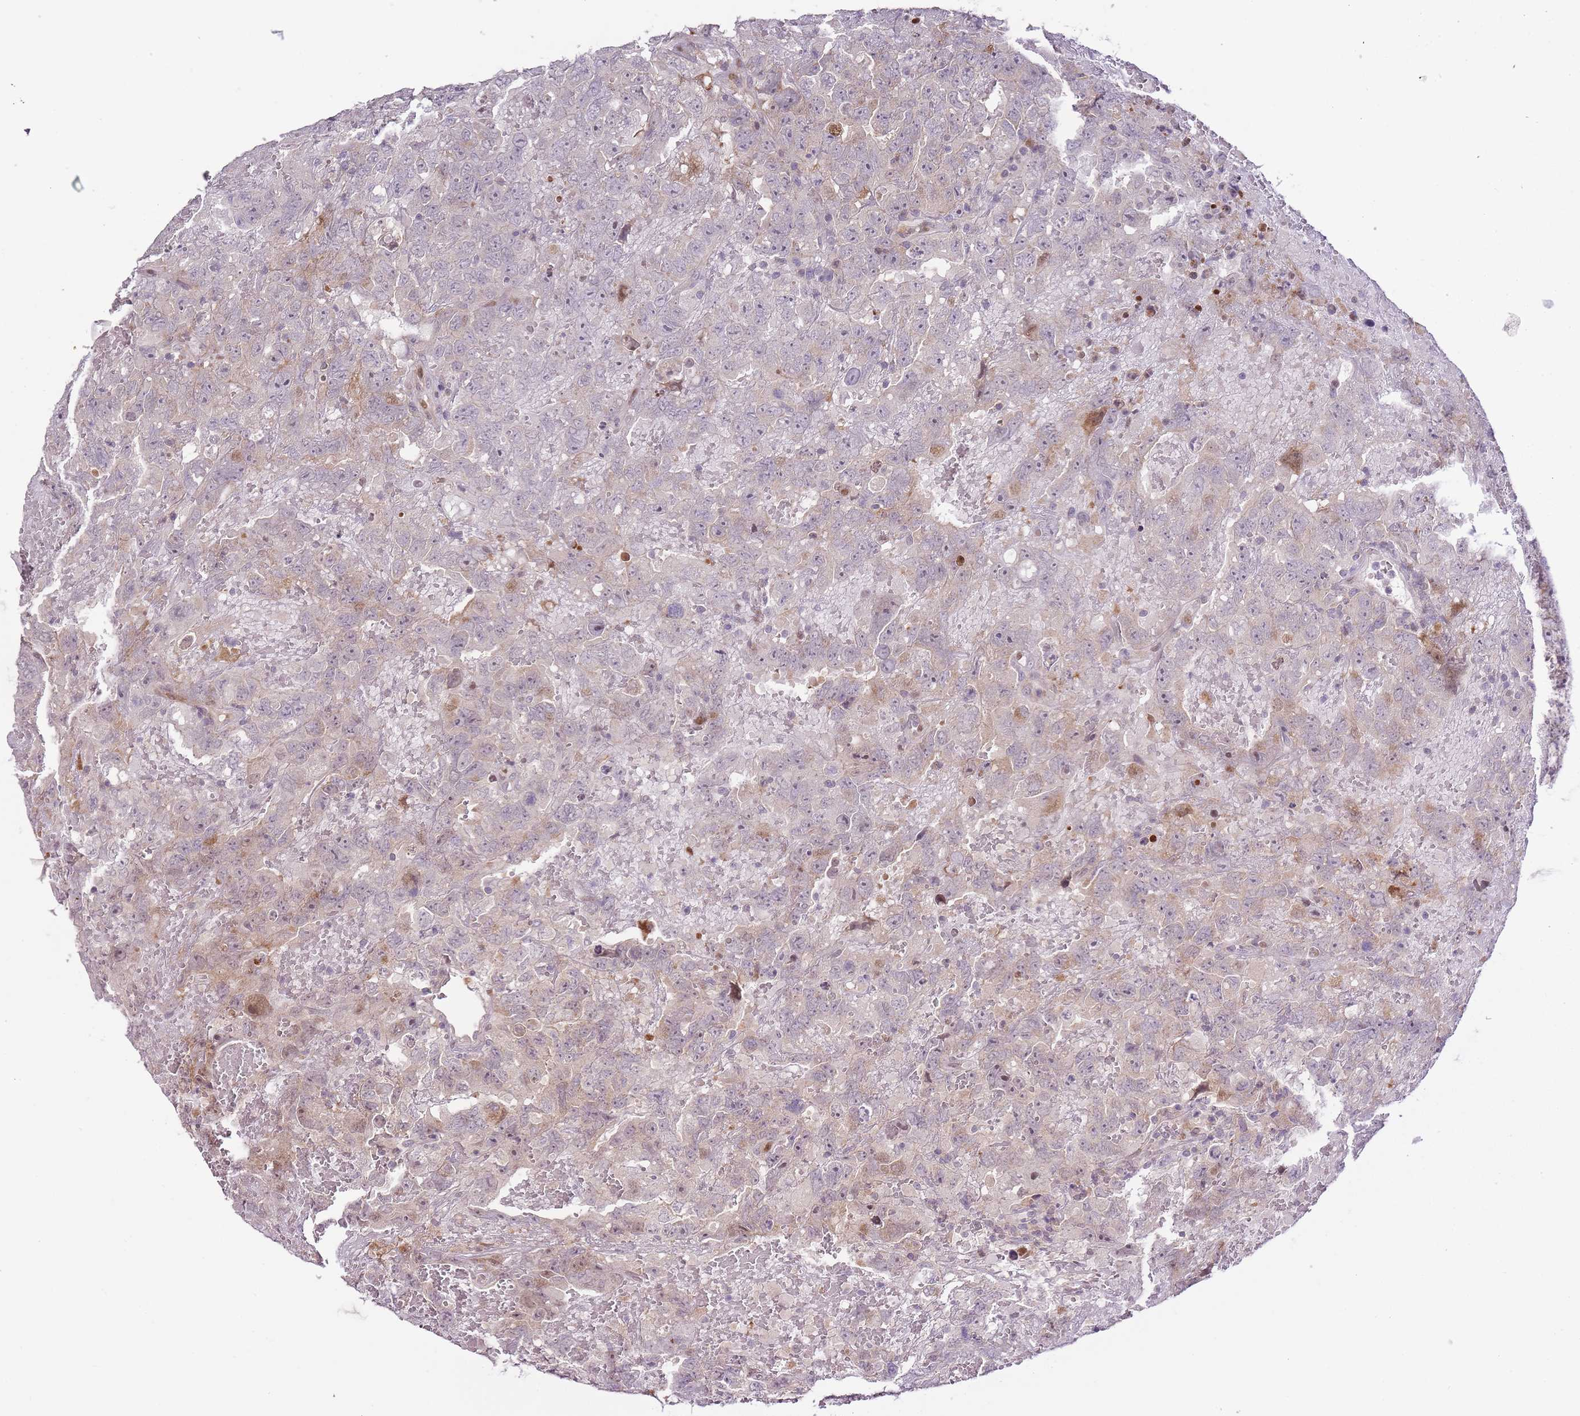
{"staining": {"intensity": "moderate", "quantity": "<25%", "location": "cytoplasmic/membranous,nuclear"}, "tissue": "testis cancer", "cell_type": "Tumor cells", "image_type": "cancer", "snomed": [{"axis": "morphology", "description": "Carcinoma, Embryonal, NOS"}, {"axis": "topography", "description": "Testis"}], "caption": "IHC of testis cancer displays low levels of moderate cytoplasmic/membranous and nuclear staining in approximately <25% of tumor cells.", "gene": "OGG1", "patient": {"sex": "male", "age": 45}}